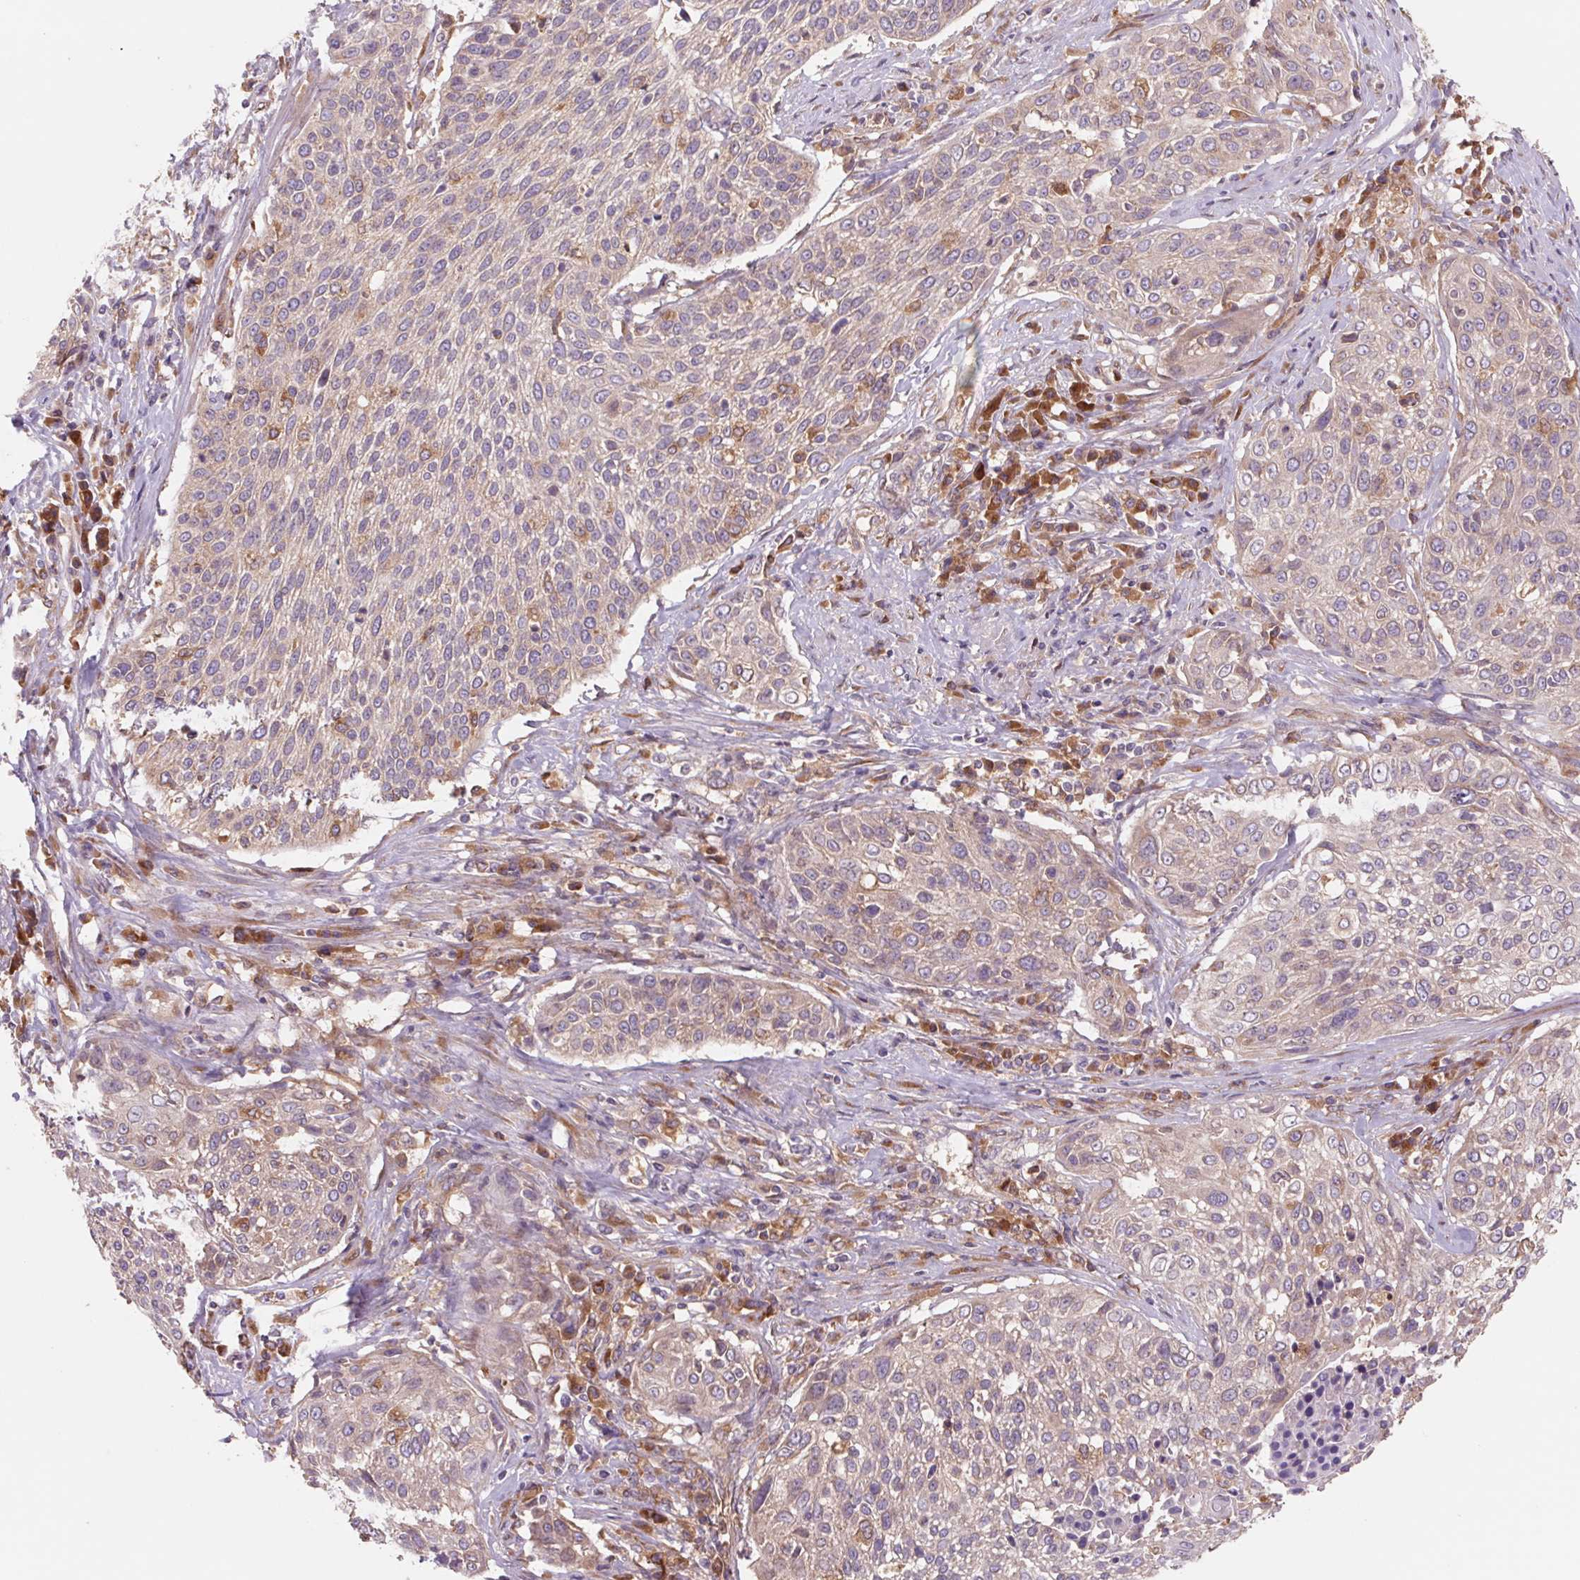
{"staining": {"intensity": "weak", "quantity": "25%-75%", "location": "cytoplasmic/membranous"}, "tissue": "cervical cancer", "cell_type": "Tumor cells", "image_type": "cancer", "snomed": [{"axis": "morphology", "description": "Squamous cell carcinoma, NOS"}, {"axis": "topography", "description": "Cervix"}], "caption": "Cervical squamous cell carcinoma stained with IHC exhibits weak cytoplasmic/membranous staining in approximately 25%-75% of tumor cells.", "gene": "RAB1A", "patient": {"sex": "female", "age": 31}}